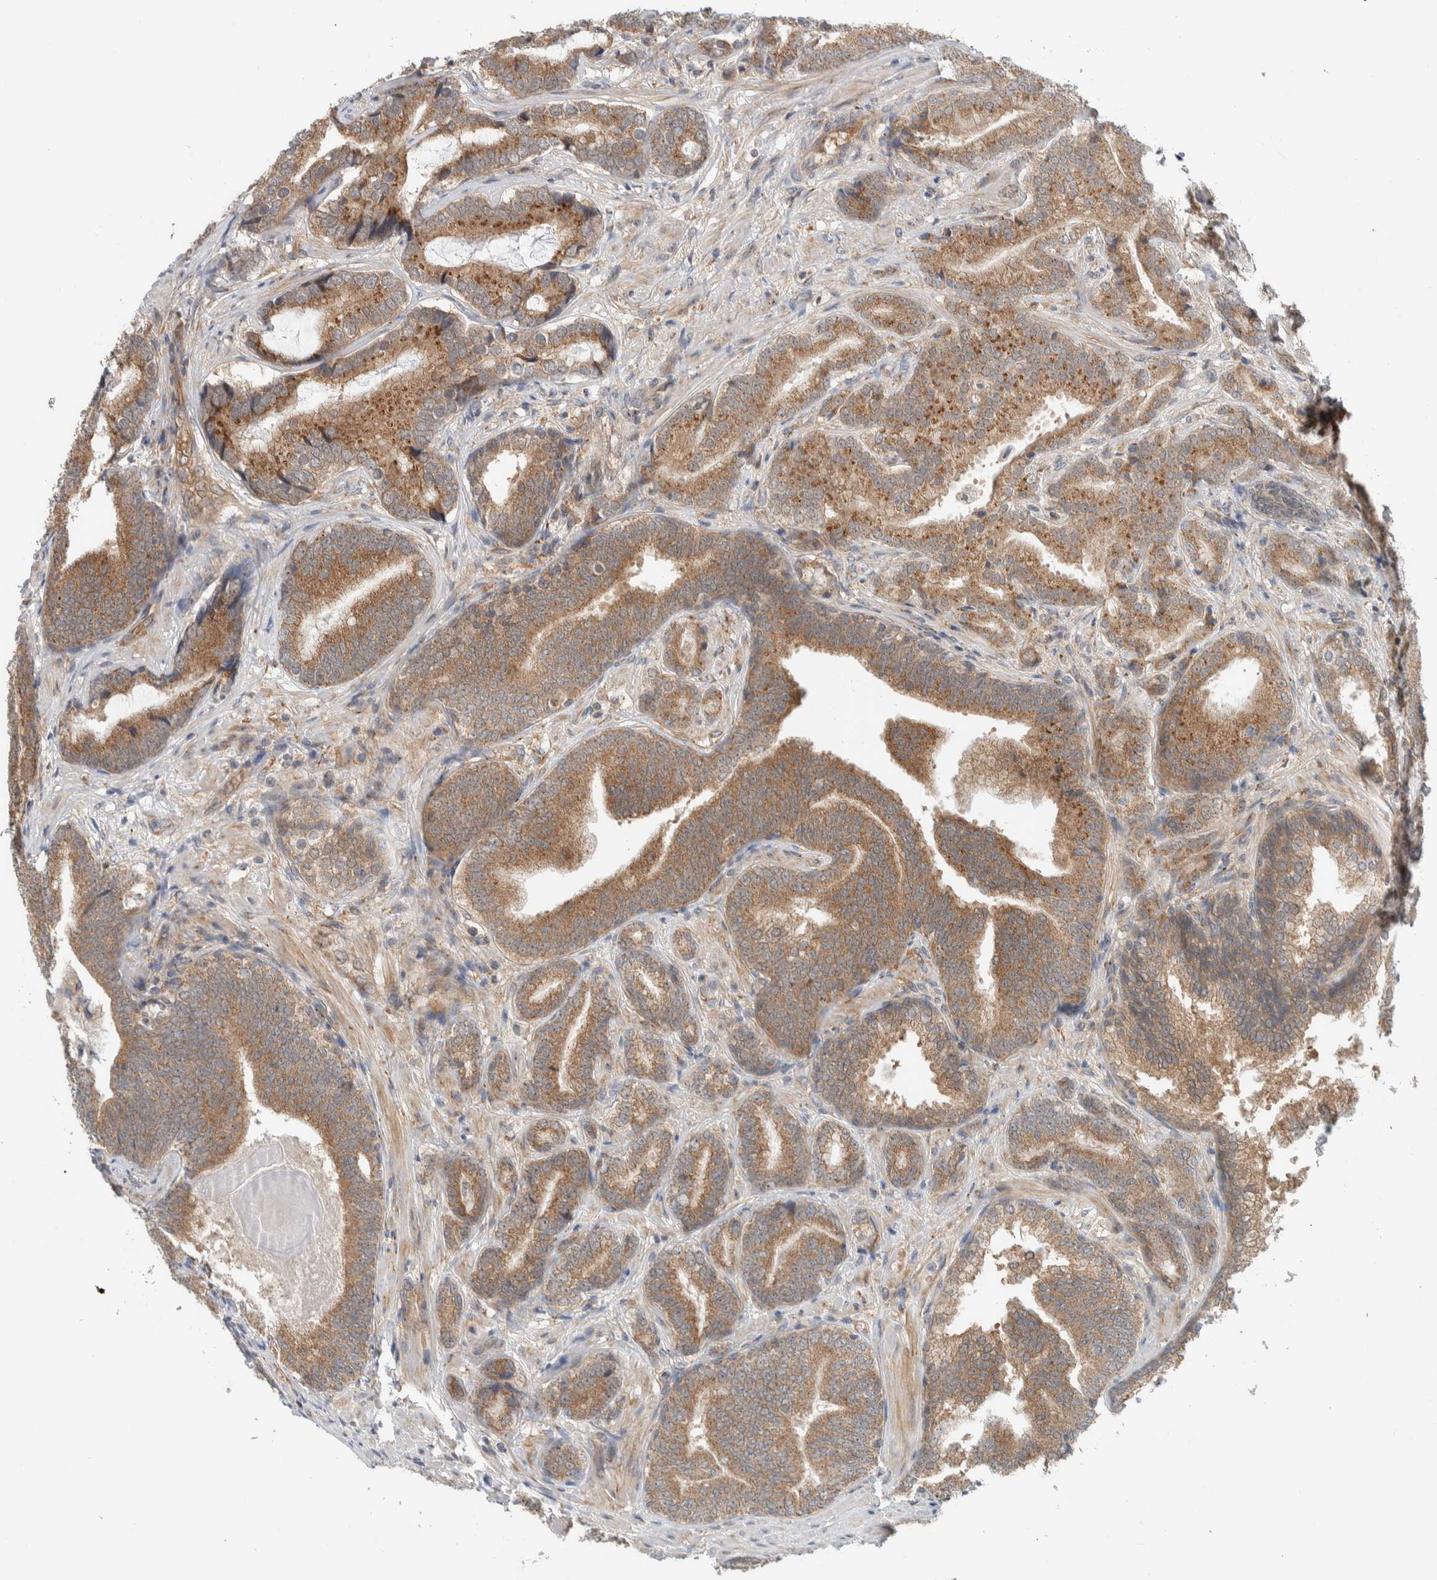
{"staining": {"intensity": "moderate", "quantity": ">75%", "location": "cytoplasmic/membranous"}, "tissue": "prostate cancer", "cell_type": "Tumor cells", "image_type": "cancer", "snomed": [{"axis": "morphology", "description": "Adenocarcinoma, High grade"}, {"axis": "topography", "description": "Prostate"}], "caption": "The photomicrograph displays immunohistochemical staining of prostate cancer. There is moderate cytoplasmic/membranous expression is identified in approximately >75% of tumor cells.", "gene": "RERE", "patient": {"sex": "male", "age": 55}}